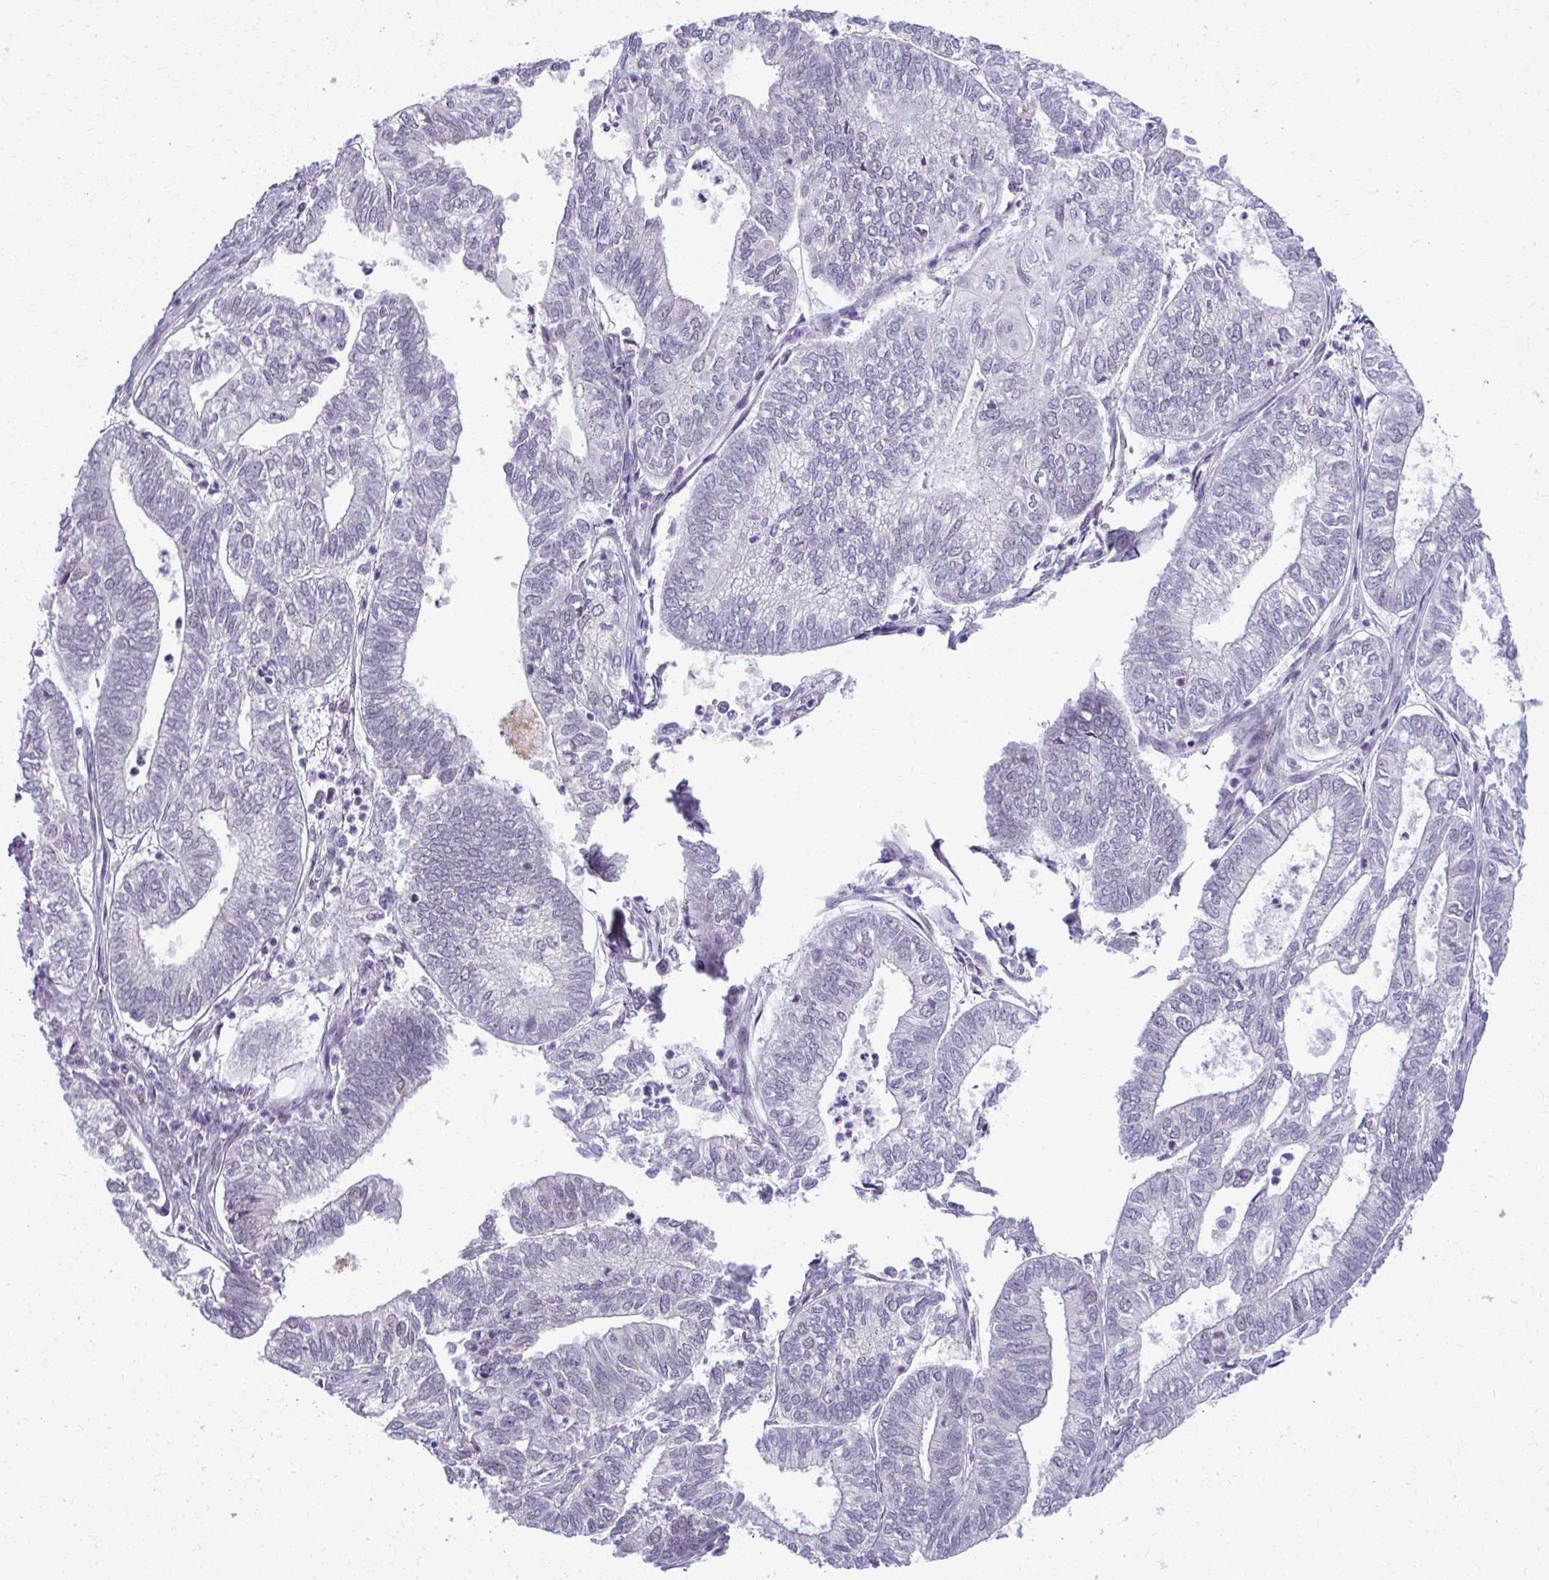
{"staining": {"intensity": "negative", "quantity": "none", "location": "none"}, "tissue": "ovarian cancer", "cell_type": "Tumor cells", "image_type": "cancer", "snomed": [{"axis": "morphology", "description": "Carcinoma, endometroid"}, {"axis": "topography", "description": "Ovary"}], "caption": "High magnification brightfield microscopy of ovarian cancer stained with DAB (3,3'-diaminobenzidine) (brown) and counterstained with hematoxylin (blue): tumor cells show no significant positivity.", "gene": "MAF1", "patient": {"sex": "female", "age": 64}}